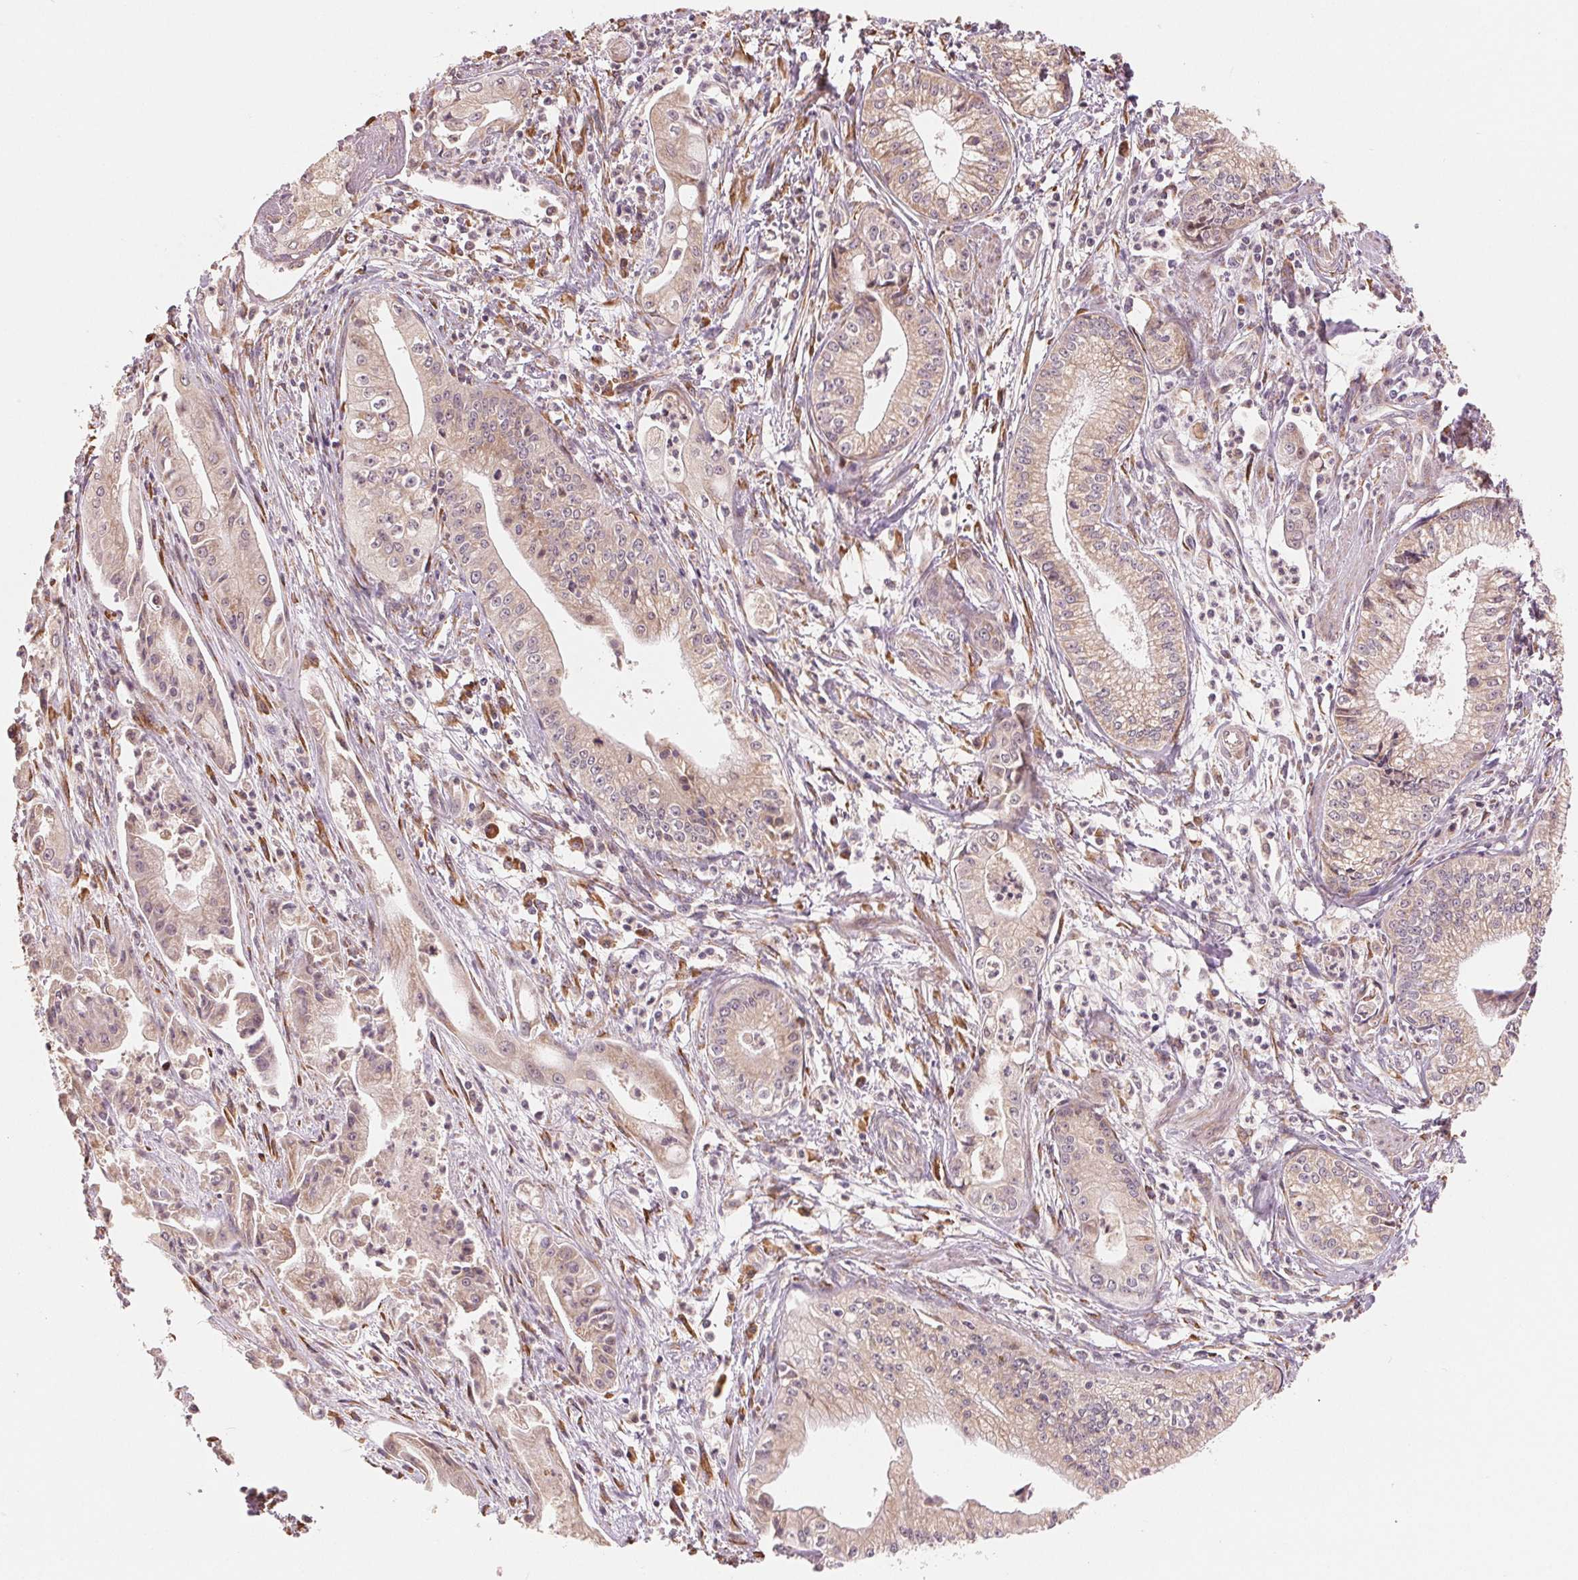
{"staining": {"intensity": "weak", "quantity": ">75%", "location": "cytoplasmic/membranous"}, "tissue": "pancreatic cancer", "cell_type": "Tumor cells", "image_type": "cancer", "snomed": [{"axis": "morphology", "description": "Adenocarcinoma, NOS"}, {"axis": "topography", "description": "Pancreas"}], "caption": "About >75% of tumor cells in adenocarcinoma (pancreatic) demonstrate weak cytoplasmic/membranous protein staining as visualized by brown immunohistochemical staining.", "gene": "SLC20A1", "patient": {"sex": "female", "age": 65}}